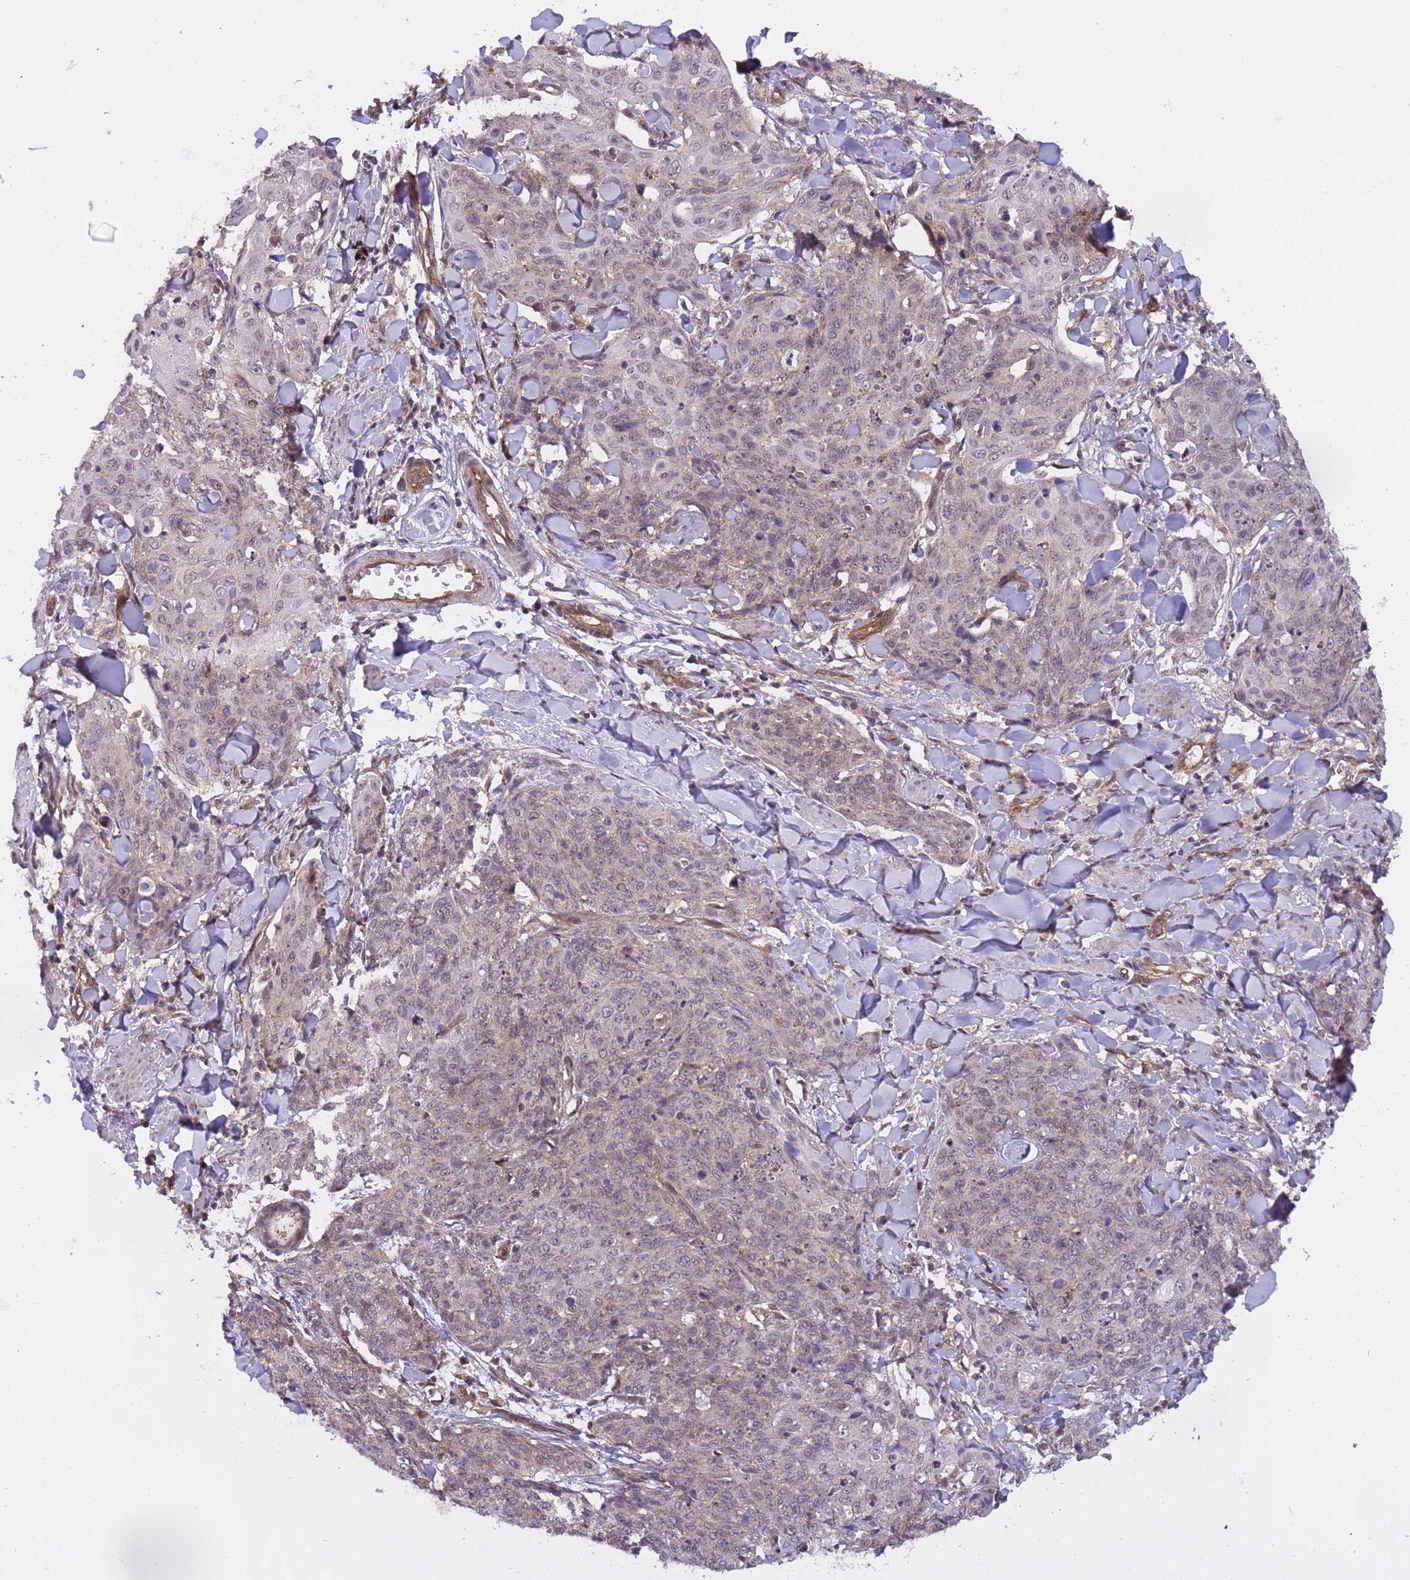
{"staining": {"intensity": "negative", "quantity": "none", "location": "none"}, "tissue": "skin cancer", "cell_type": "Tumor cells", "image_type": "cancer", "snomed": [{"axis": "morphology", "description": "Squamous cell carcinoma, NOS"}, {"axis": "topography", "description": "Skin"}, {"axis": "topography", "description": "Vulva"}], "caption": "IHC photomicrograph of skin squamous cell carcinoma stained for a protein (brown), which demonstrates no staining in tumor cells.", "gene": "EMC2", "patient": {"sex": "female", "age": 85}}